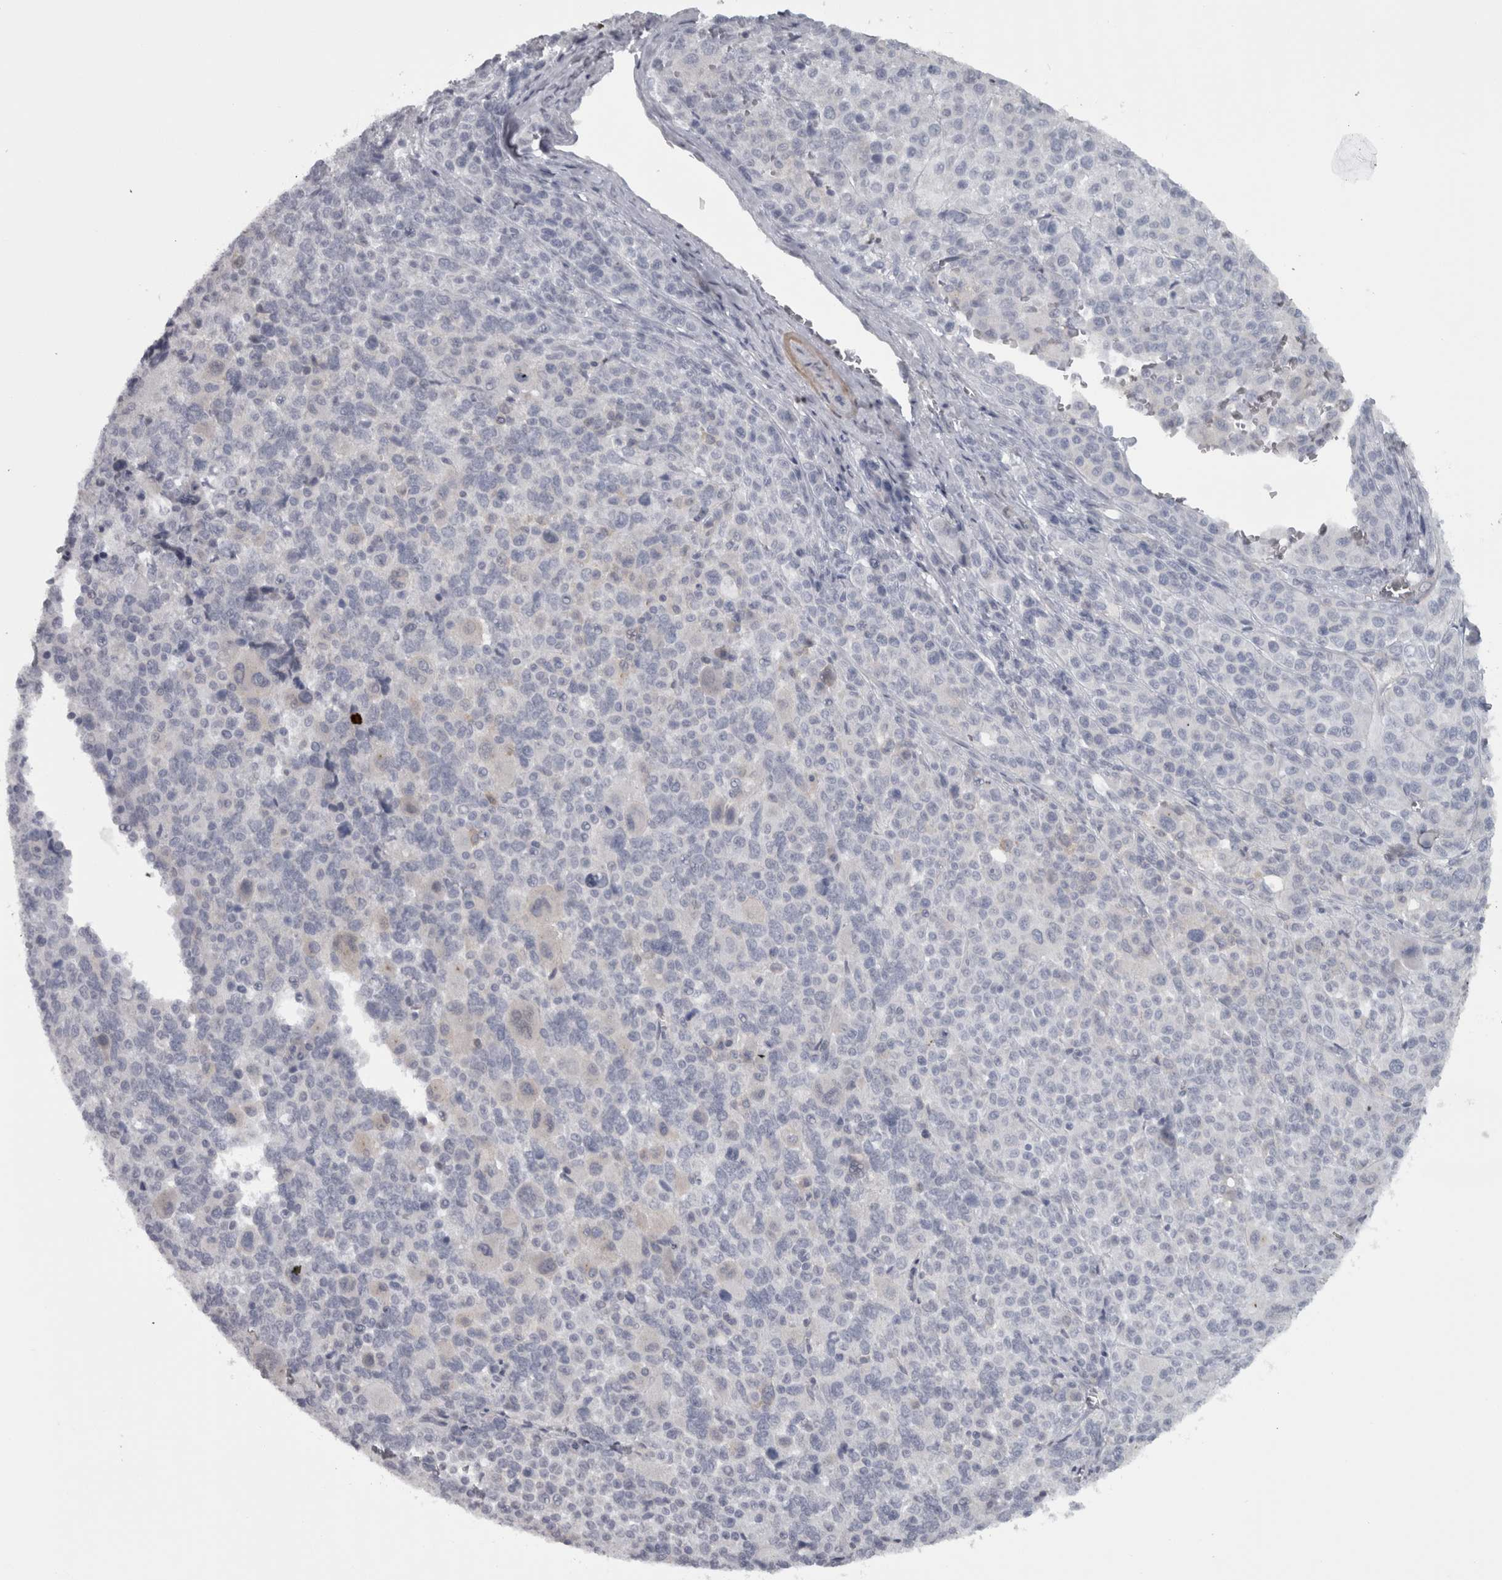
{"staining": {"intensity": "negative", "quantity": "none", "location": "none"}, "tissue": "melanoma", "cell_type": "Tumor cells", "image_type": "cancer", "snomed": [{"axis": "morphology", "description": "Malignant melanoma, Metastatic site"}, {"axis": "topography", "description": "Skin"}], "caption": "The photomicrograph demonstrates no staining of tumor cells in melanoma.", "gene": "PPP1R12B", "patient": {"sex": "female", "age": 74}}